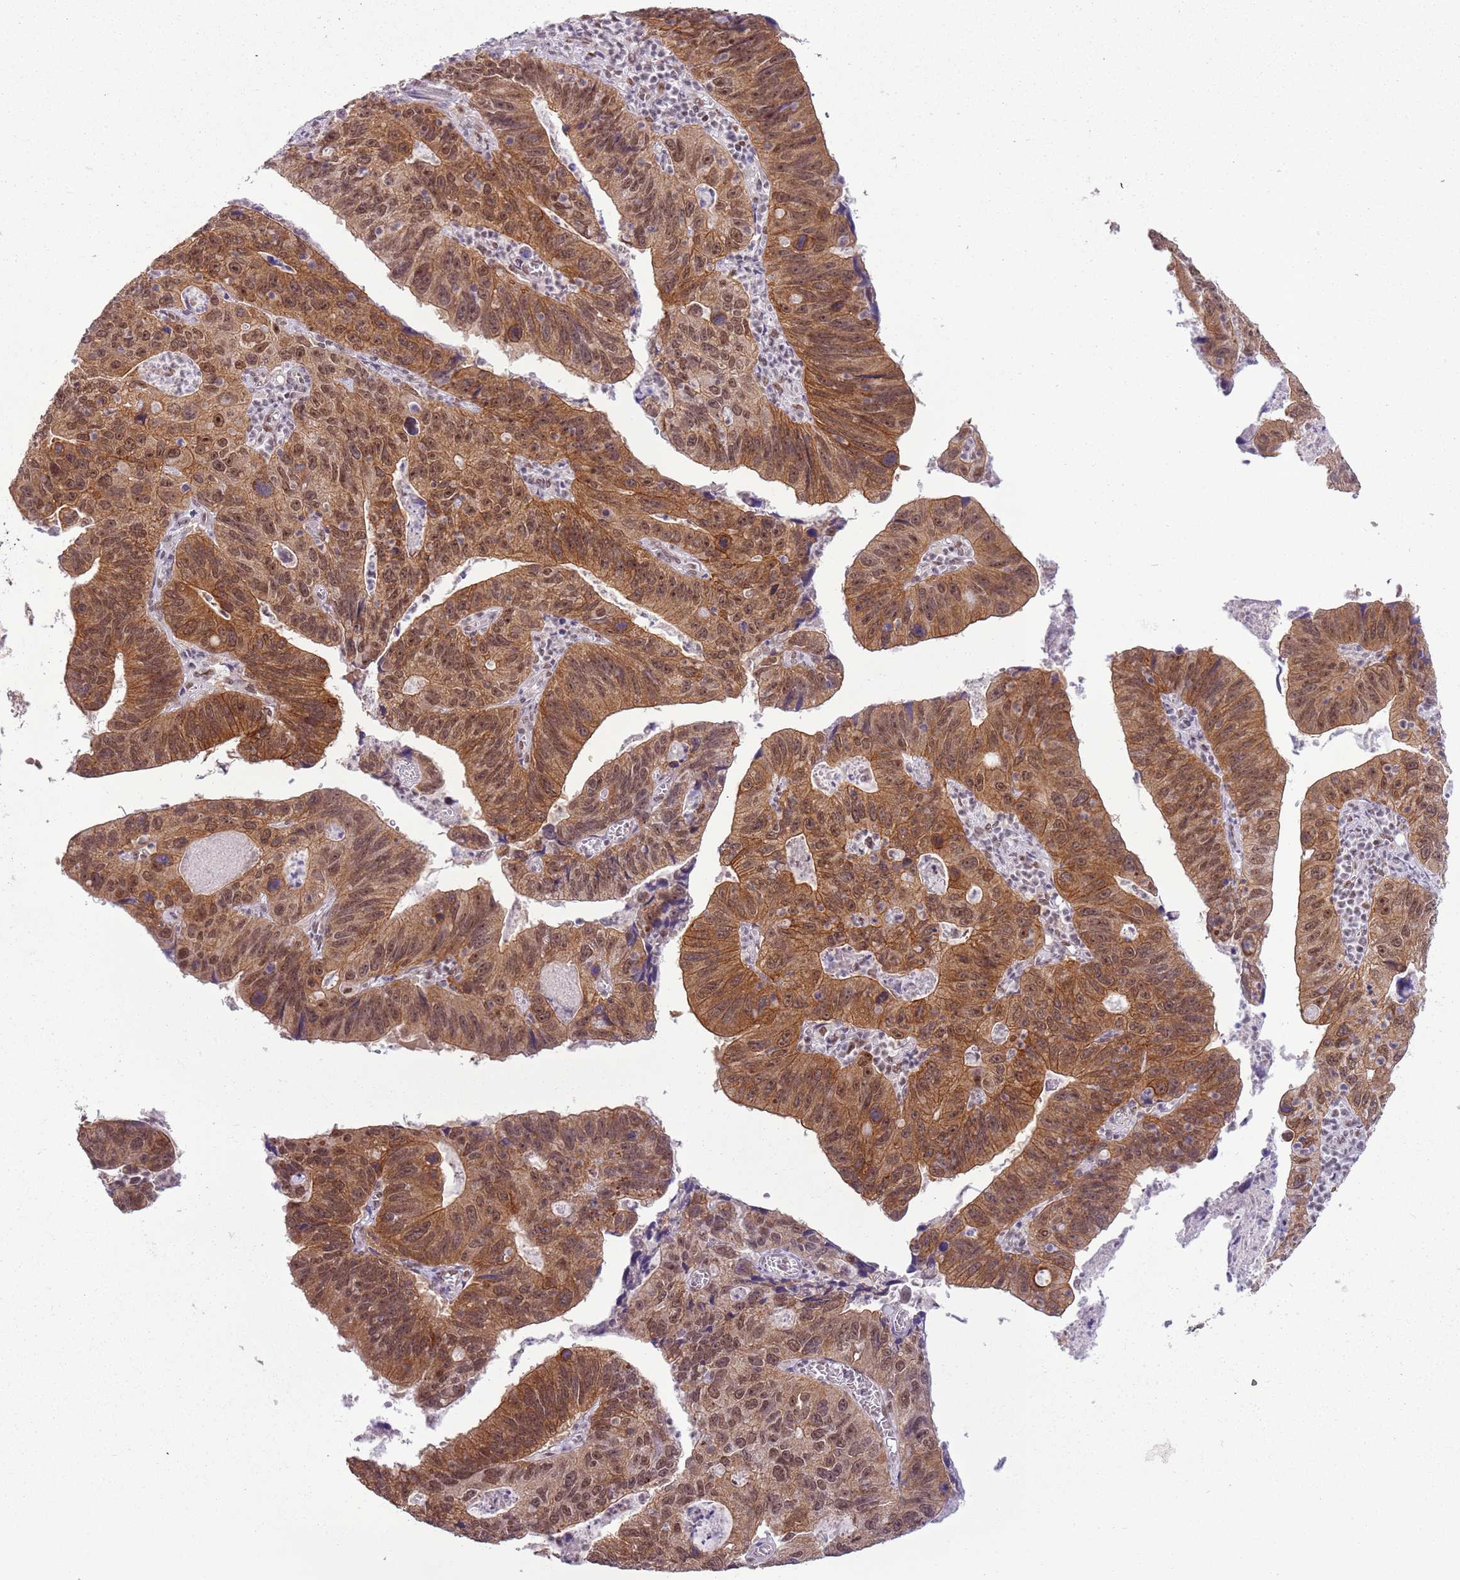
{"staining": {"intensity": "moderate", "quantity": ">75%", "location": "cytoplasmic/membranous,nuclear"}, "tissue": "stomach cancer", "cell_type": "Tumor cells", "image_type": "cancer", "snomed": [{"axis": "morphology", "description": "Adenocarcinoma, NOS"}, {"axis": "topography", "description": "Stomach"}], "caption": "DAB immunohistochemical staining of stomach adenocarcinoma displays moderate cytoplasmic/membranous and nuclear protein expression in about >75% of tumor cells. The protein is shown in brown color, while the nuclei are stained blue.", "gene": "FAM120AOS", "patient": {"sex": "male", "age": 59}}